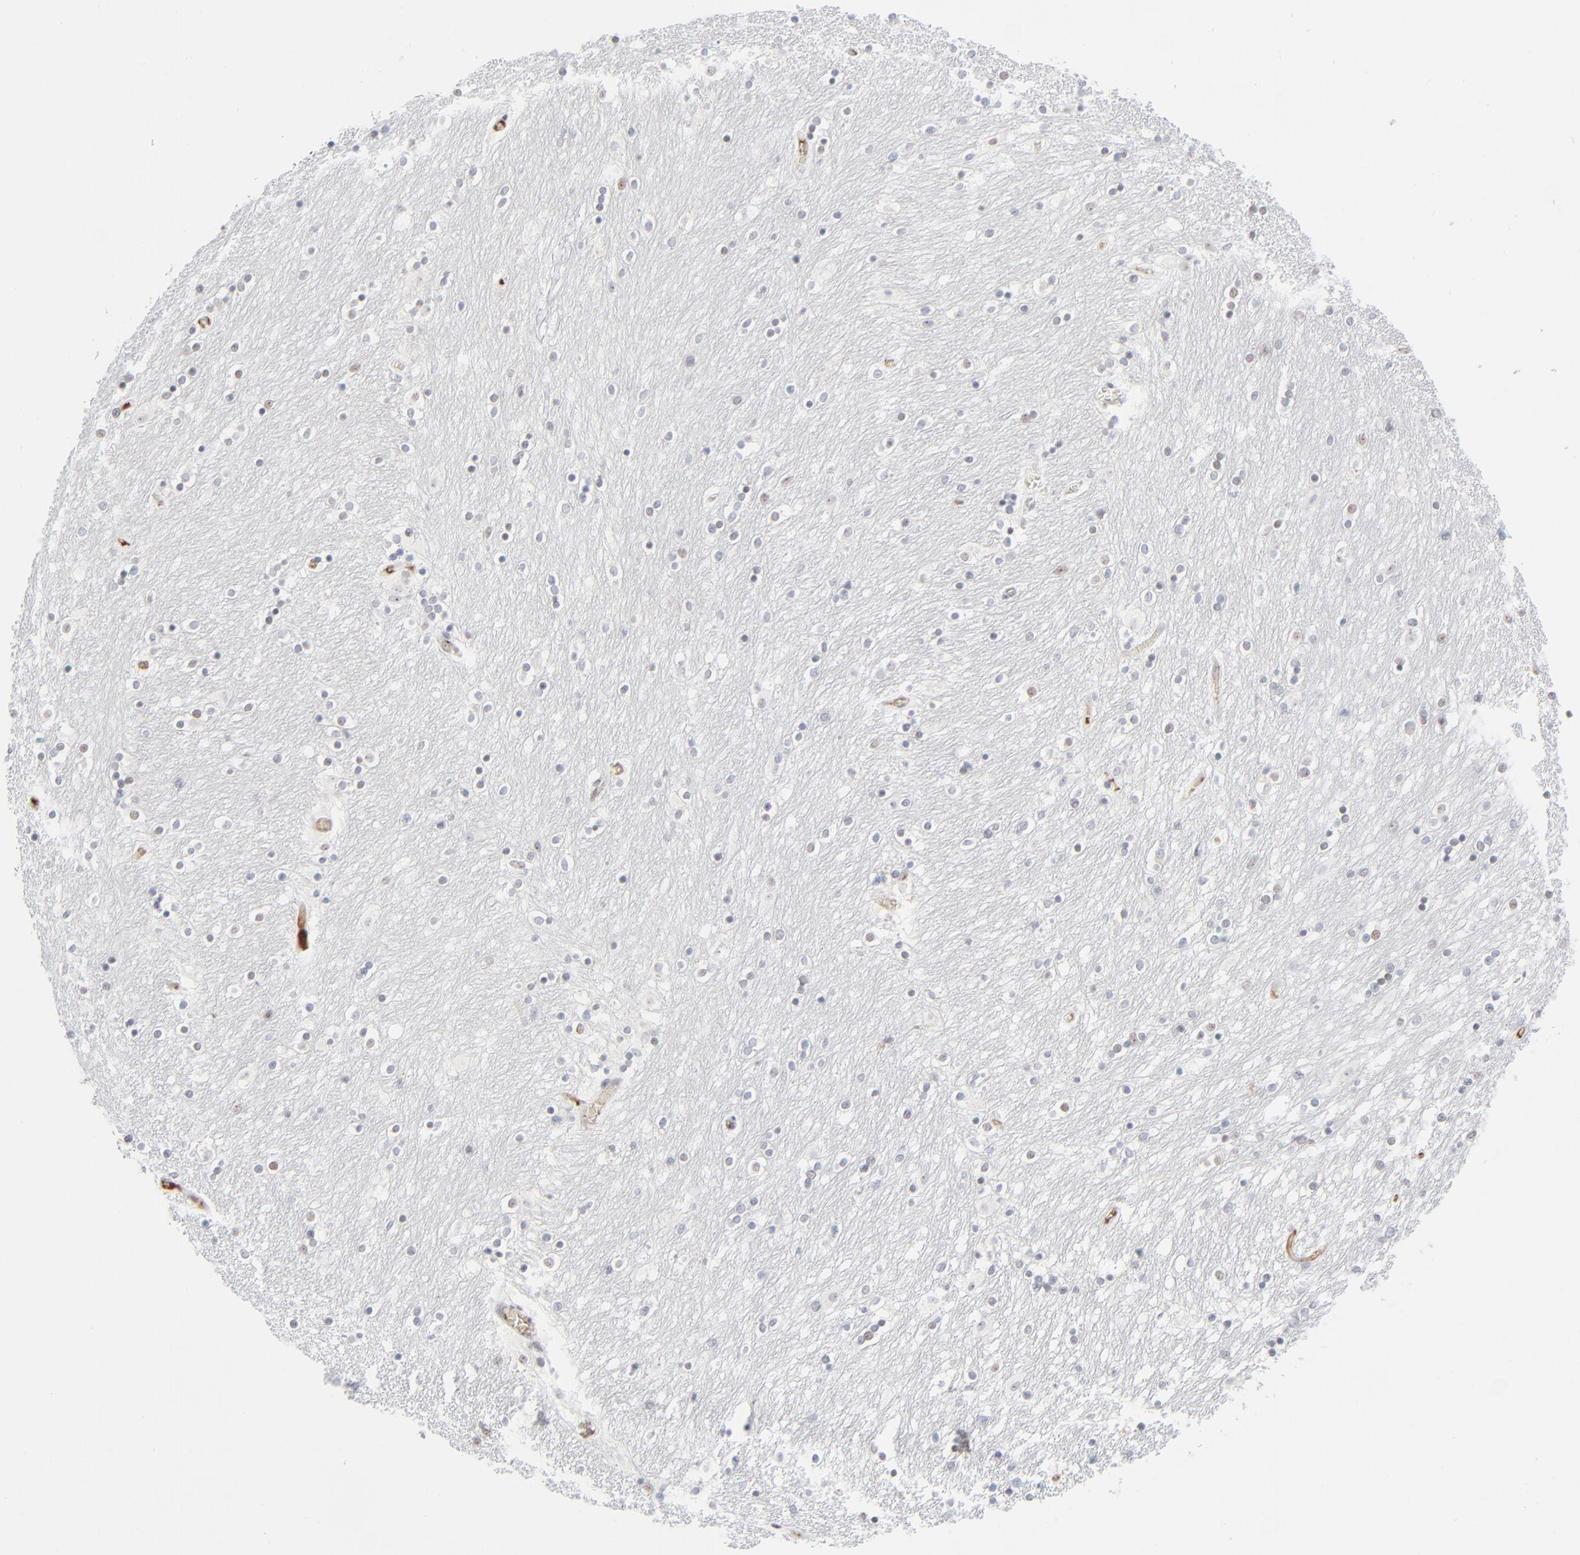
{"staining": {"intensity": "weak", "quantity": "<25%", "location": "nuclear"}, "tissue": "caudate", "cell_type": "Glial cells", "image_type": "normal", "snomed": [{"axis": "morphology", "description": "Normal tissue, NOS"}, {"axis": "topography", "description": "Lateral ventricle wall"}], "caption": "Immunohistochemistry micrograph of normal caudate stained for a protein (brown), which shows no staining in glial cells. The staining was performed using DAB to visualize the protein expression in brown, while the nuclei were stained in blue with hematoxylin (Magnification: 20x).", "gene": "MPHOSPH6", "patient": {"sex": "female", "age": 54}}